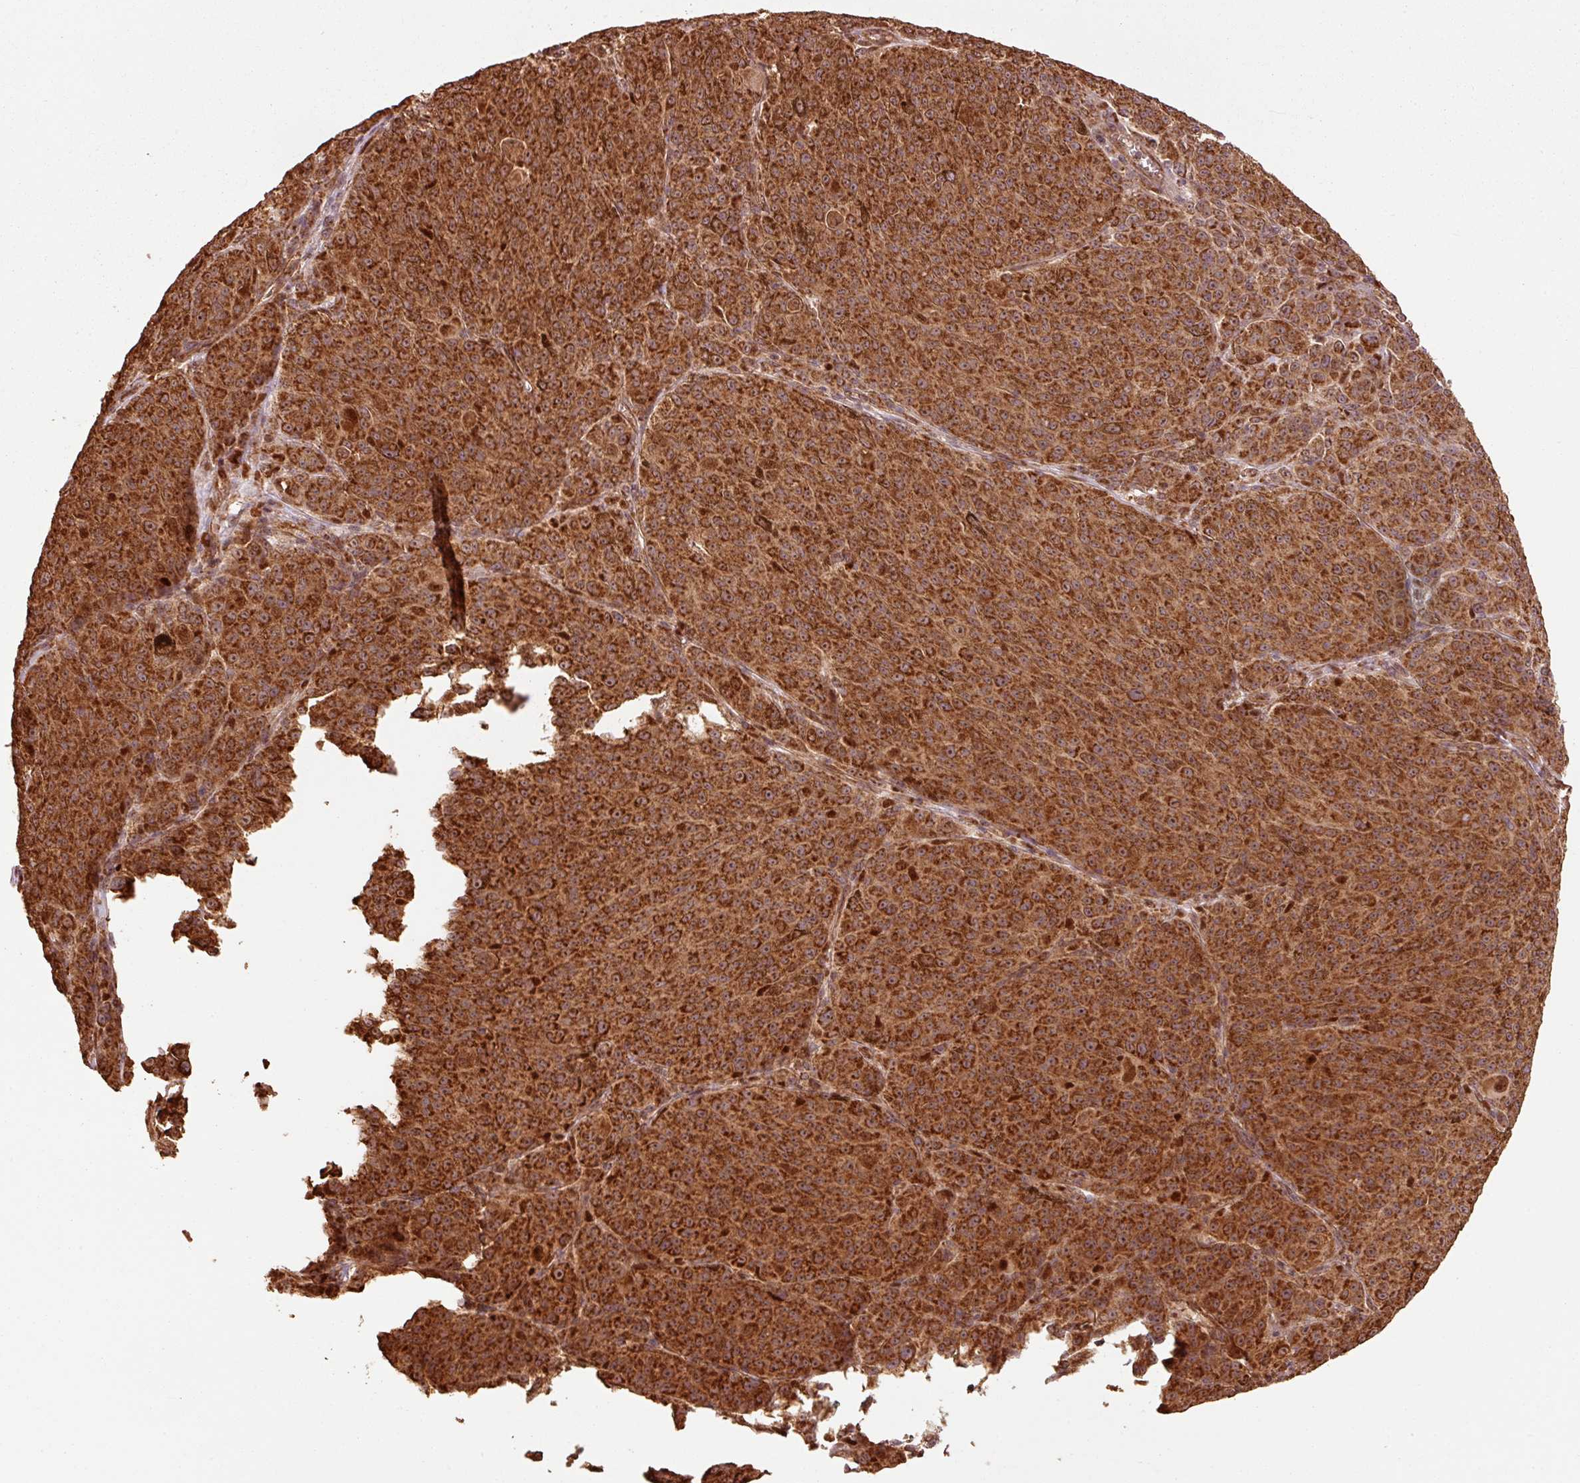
{"staining": {"intensity": "strong", "quantity": ">75%", "location": "cytoplasmic/membranous"}, "tissue": "melanoma", "cell_type": "Tumor cells", "image_type": "cancer", "snomed": [{"axis": "morphology", "description": "Malignant melanoma, NOS"}, {"axis": "topography", "description": "Skin"}], "caption": "DAB (3,3'-diaminobenzidine) immunohistochemical staining of melanoma displays strong cytoplasmic/membranous protein positivity in approximately >75% of tumor cells.", "gene": "MRPL16", "patient": {"sex": "female", "age": 52}}